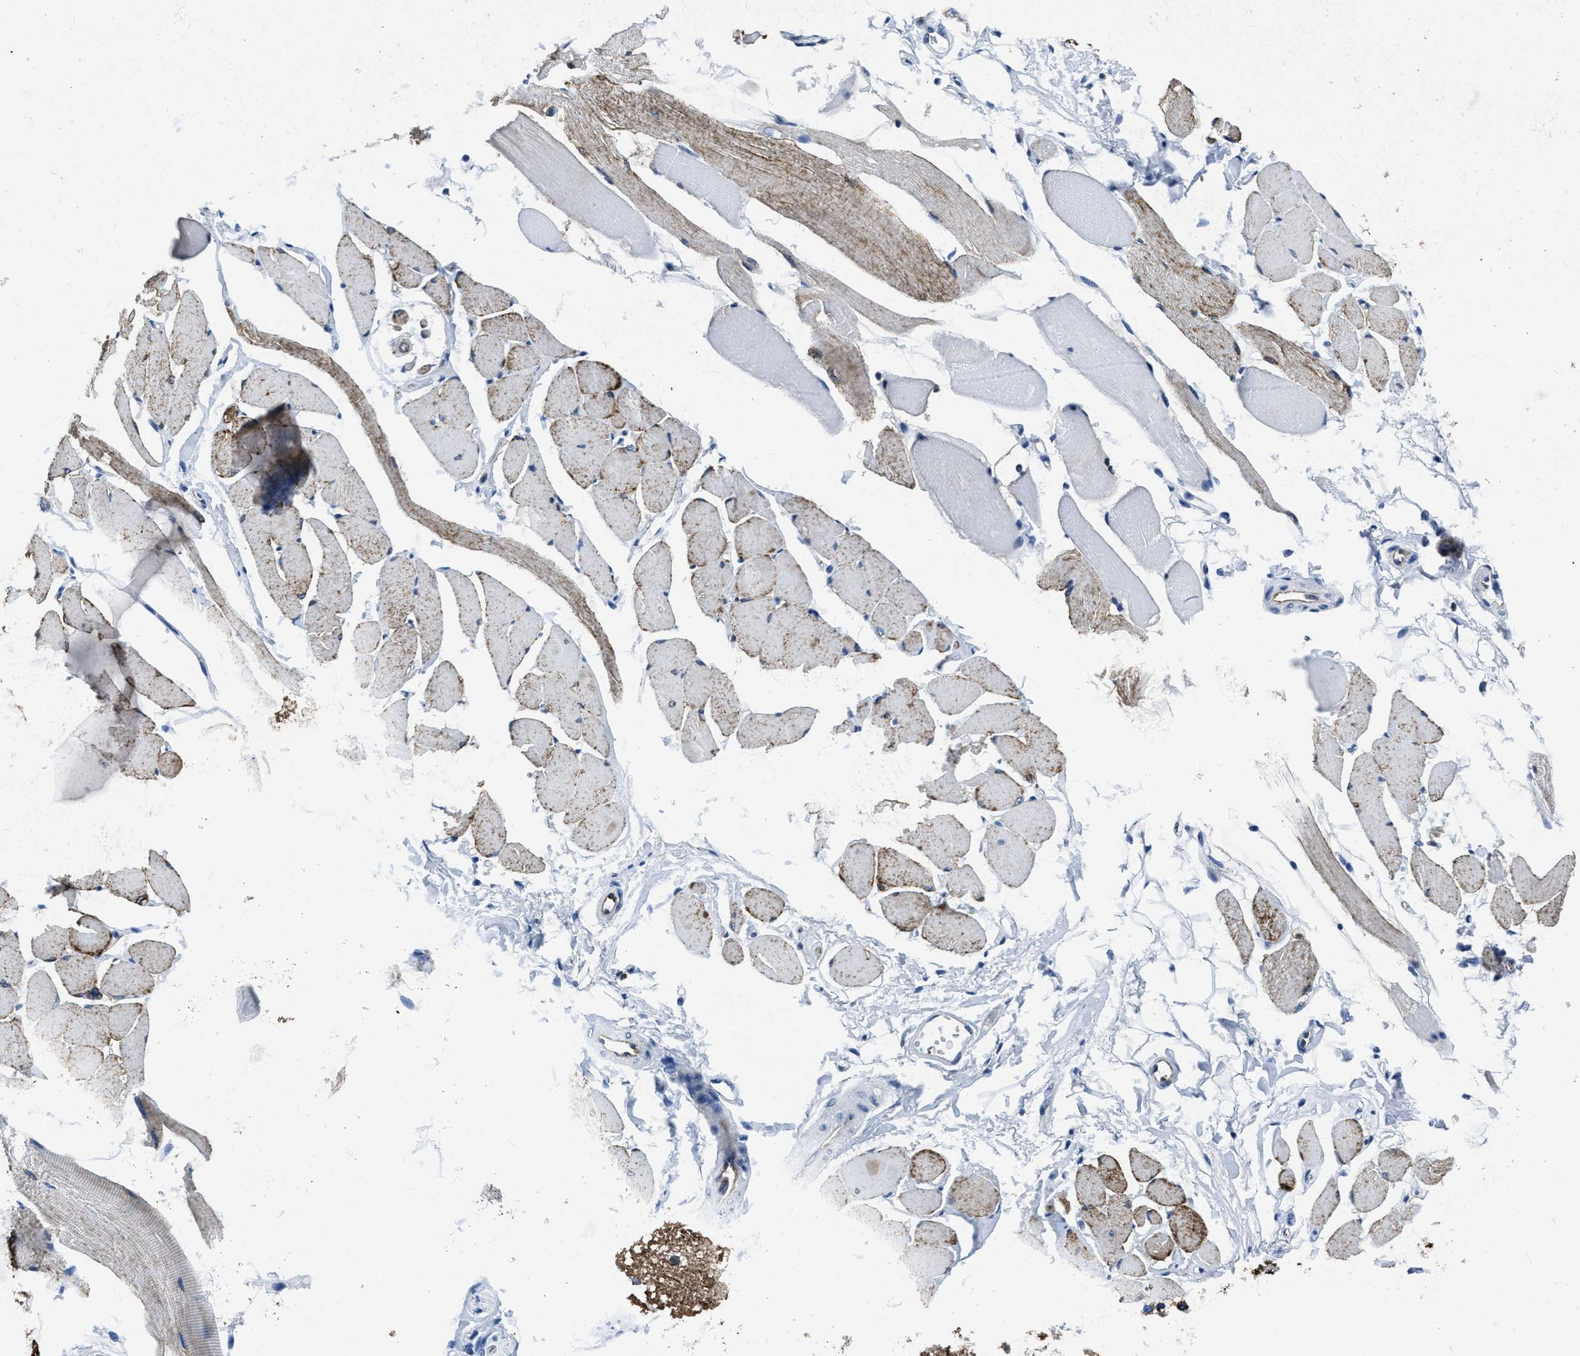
{"staining": {"intensity": "moderate", "quantity": "25%-75%", "location": "cytoplasmic/membranous"}, "tissue": "skeletal muscle", "cell_type": "Myocytes", "image_type": "normal", "snomed": [{"axis": "morphology", "description": "Normal tissue, NOS"}, {"axis": "topography", "description": "Skeletal muscle"}, {"axis": "topography", "description": "Peripheral nerve tissue"}], "caption": "Immunohistochemical staining of benign skeletal muscle shows medium levels of moderate cytoplasmic/membranous expression in about 25%-75% of myocytes. The staining was performed using DAB (3,3'-diaminobenzidine) to visualize the protein expression in brown, while the nuclei were stained in blue with hematoxylin (Magnification: 20x).", "gene": "ITGA3", "patient": {"sex": "female", "age": 84}}